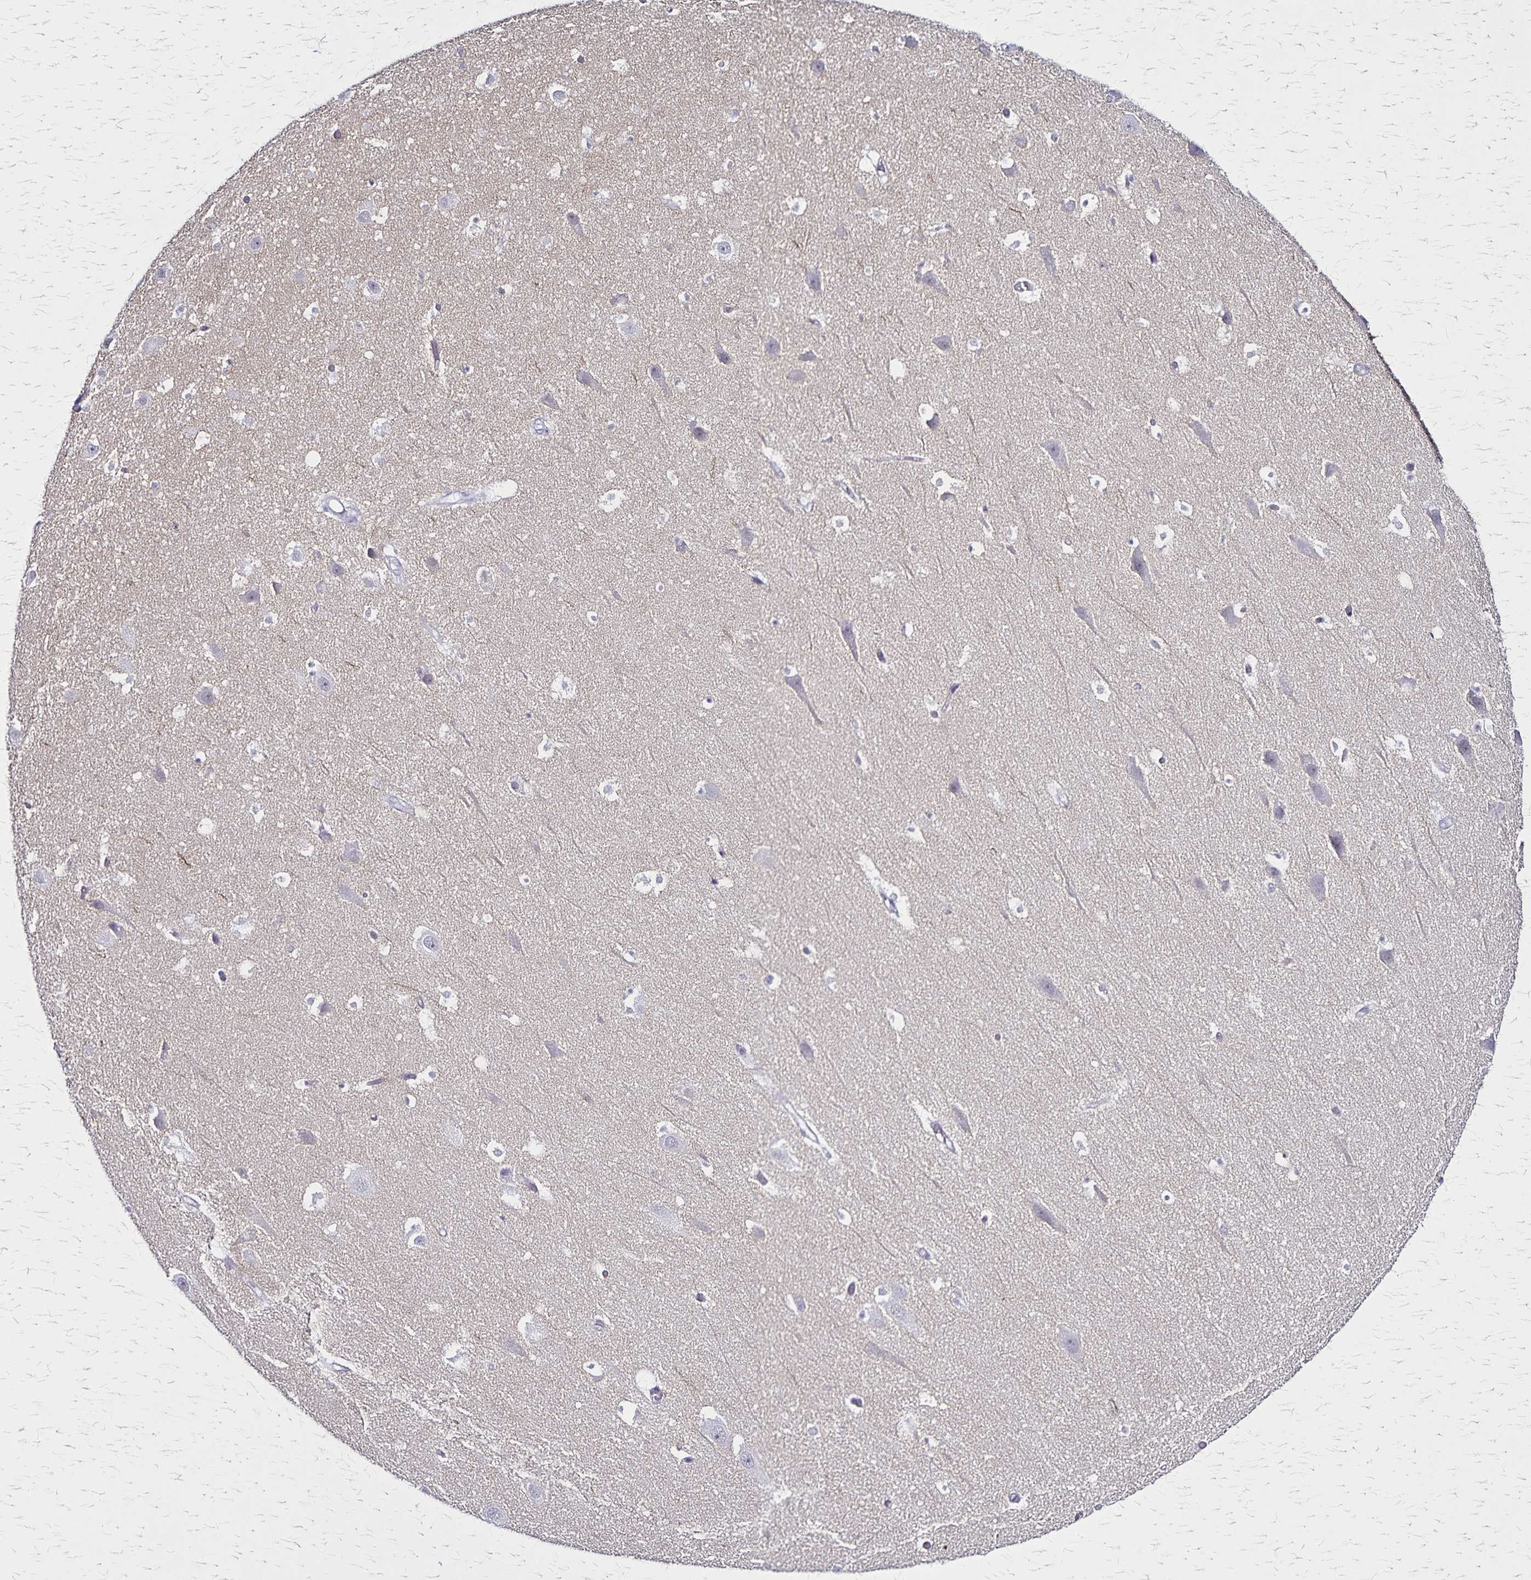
{"staining": {"intensity": "negative", "quantity": "none", "location": "none"}, "tissue": "hippocampus", "cell_type": "Glial cells", "image_type": "normal", "snomed": [{"axis": "morphology", "description": "Normal tissue, NOS"}, {"axis": "topography", "description": "Hippocampus"}], "caption": "Glial cells are negative for brown protein staining in unremarkable hippocampus. (Immunohistochemistry (ihc), brightfield microscopy, high magnification).", "gene": "PLXNA4", "patient": {"sex": "male", "age": 26}}